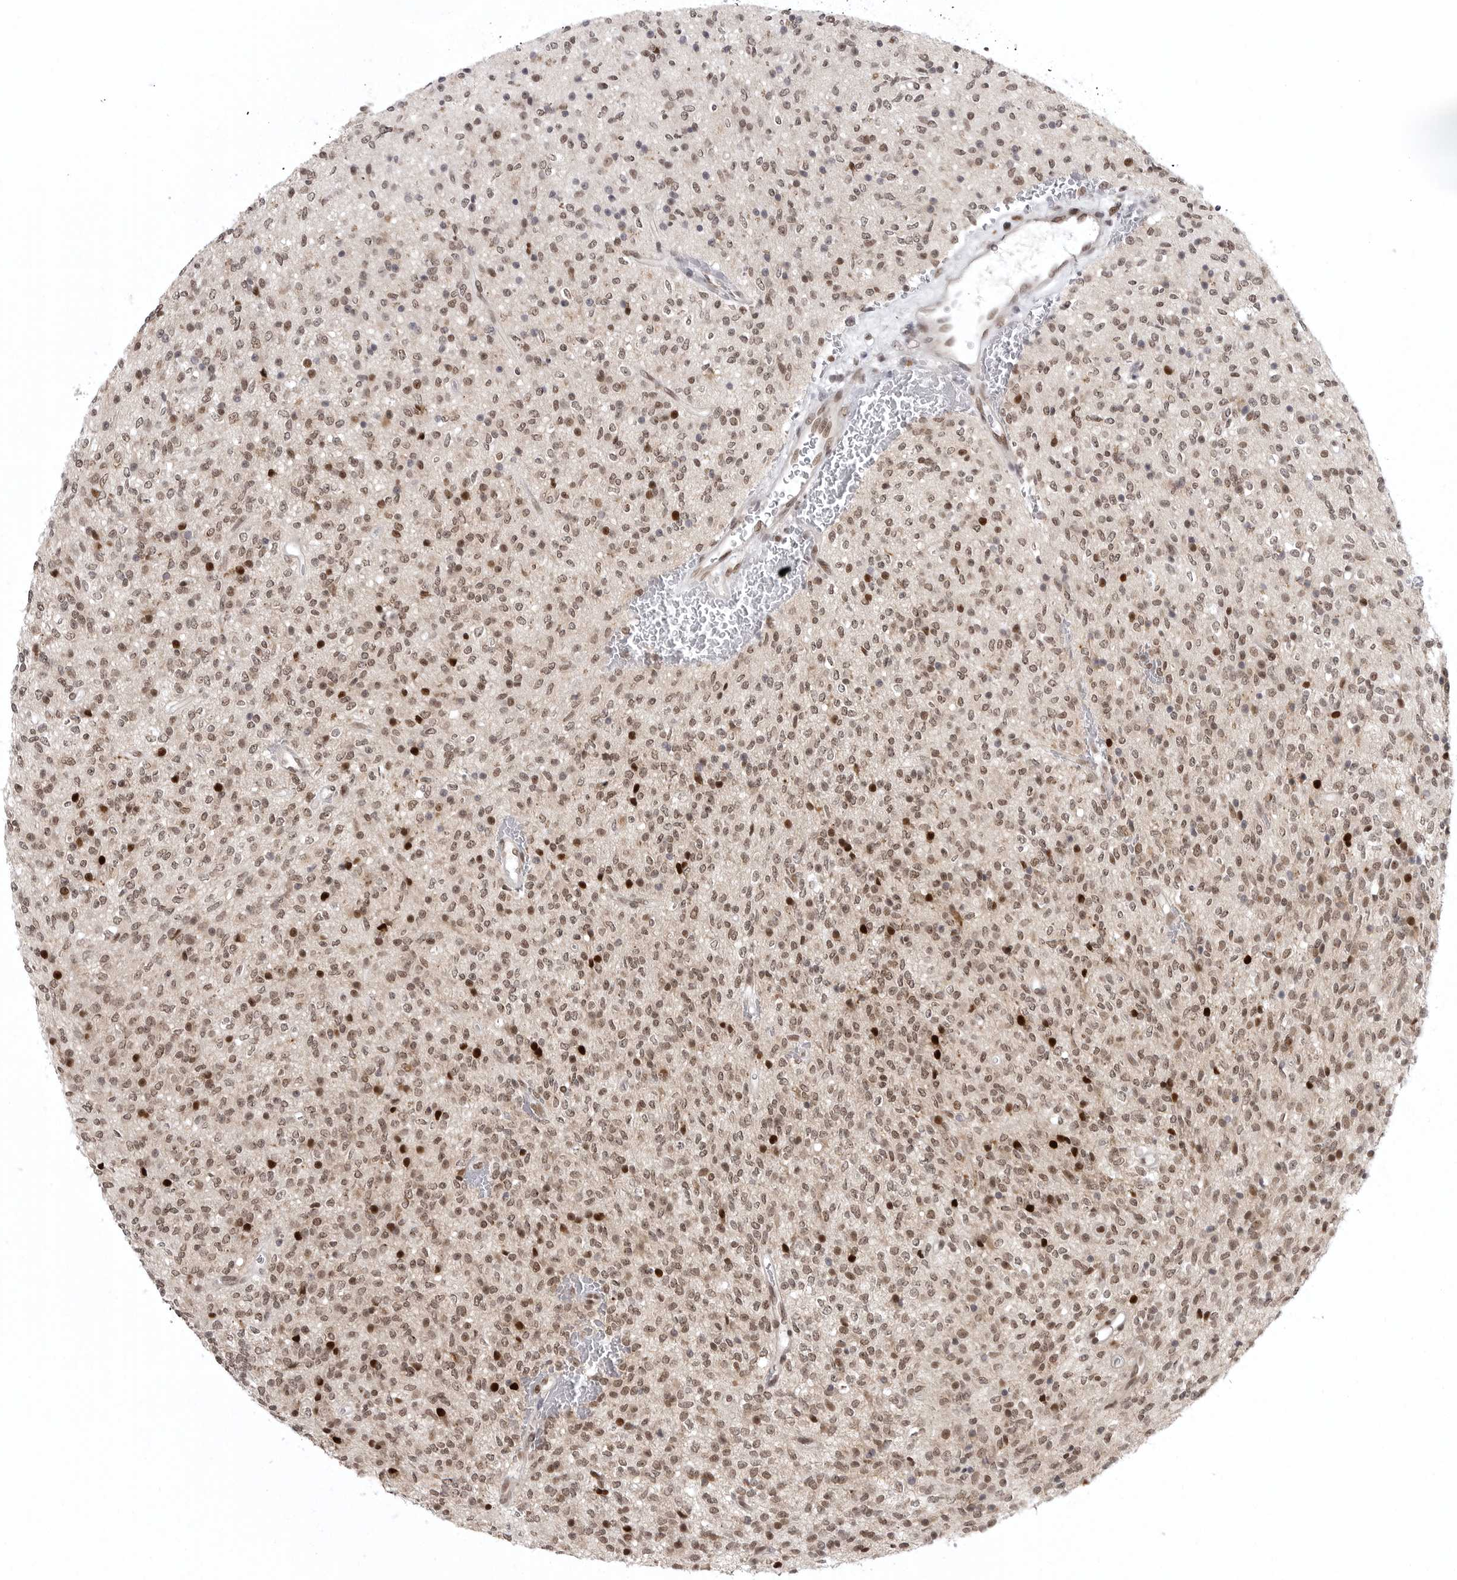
{"staining": {"intensity": "moderate", "quantity": ">75%", "location": "nuclear"}, "tissue": "glioma", "cell_type": "Tumor cells", "image_type": "cancer", "snomed": [{"axis": "morphology", "description": "Glioma, malignant, High grade"}, {"axis": "topography", "description": "Brain"}], "caption": "DAB (3,3'-diaminobenzidine) immunohistochemical staining of high-grade glioma (malignant) demonstrates moderate nuclear protein positivity in approximately >75% of tumor cells.", "gene": "PRDM10", "patient": {"sex": "male", "age": 34}}